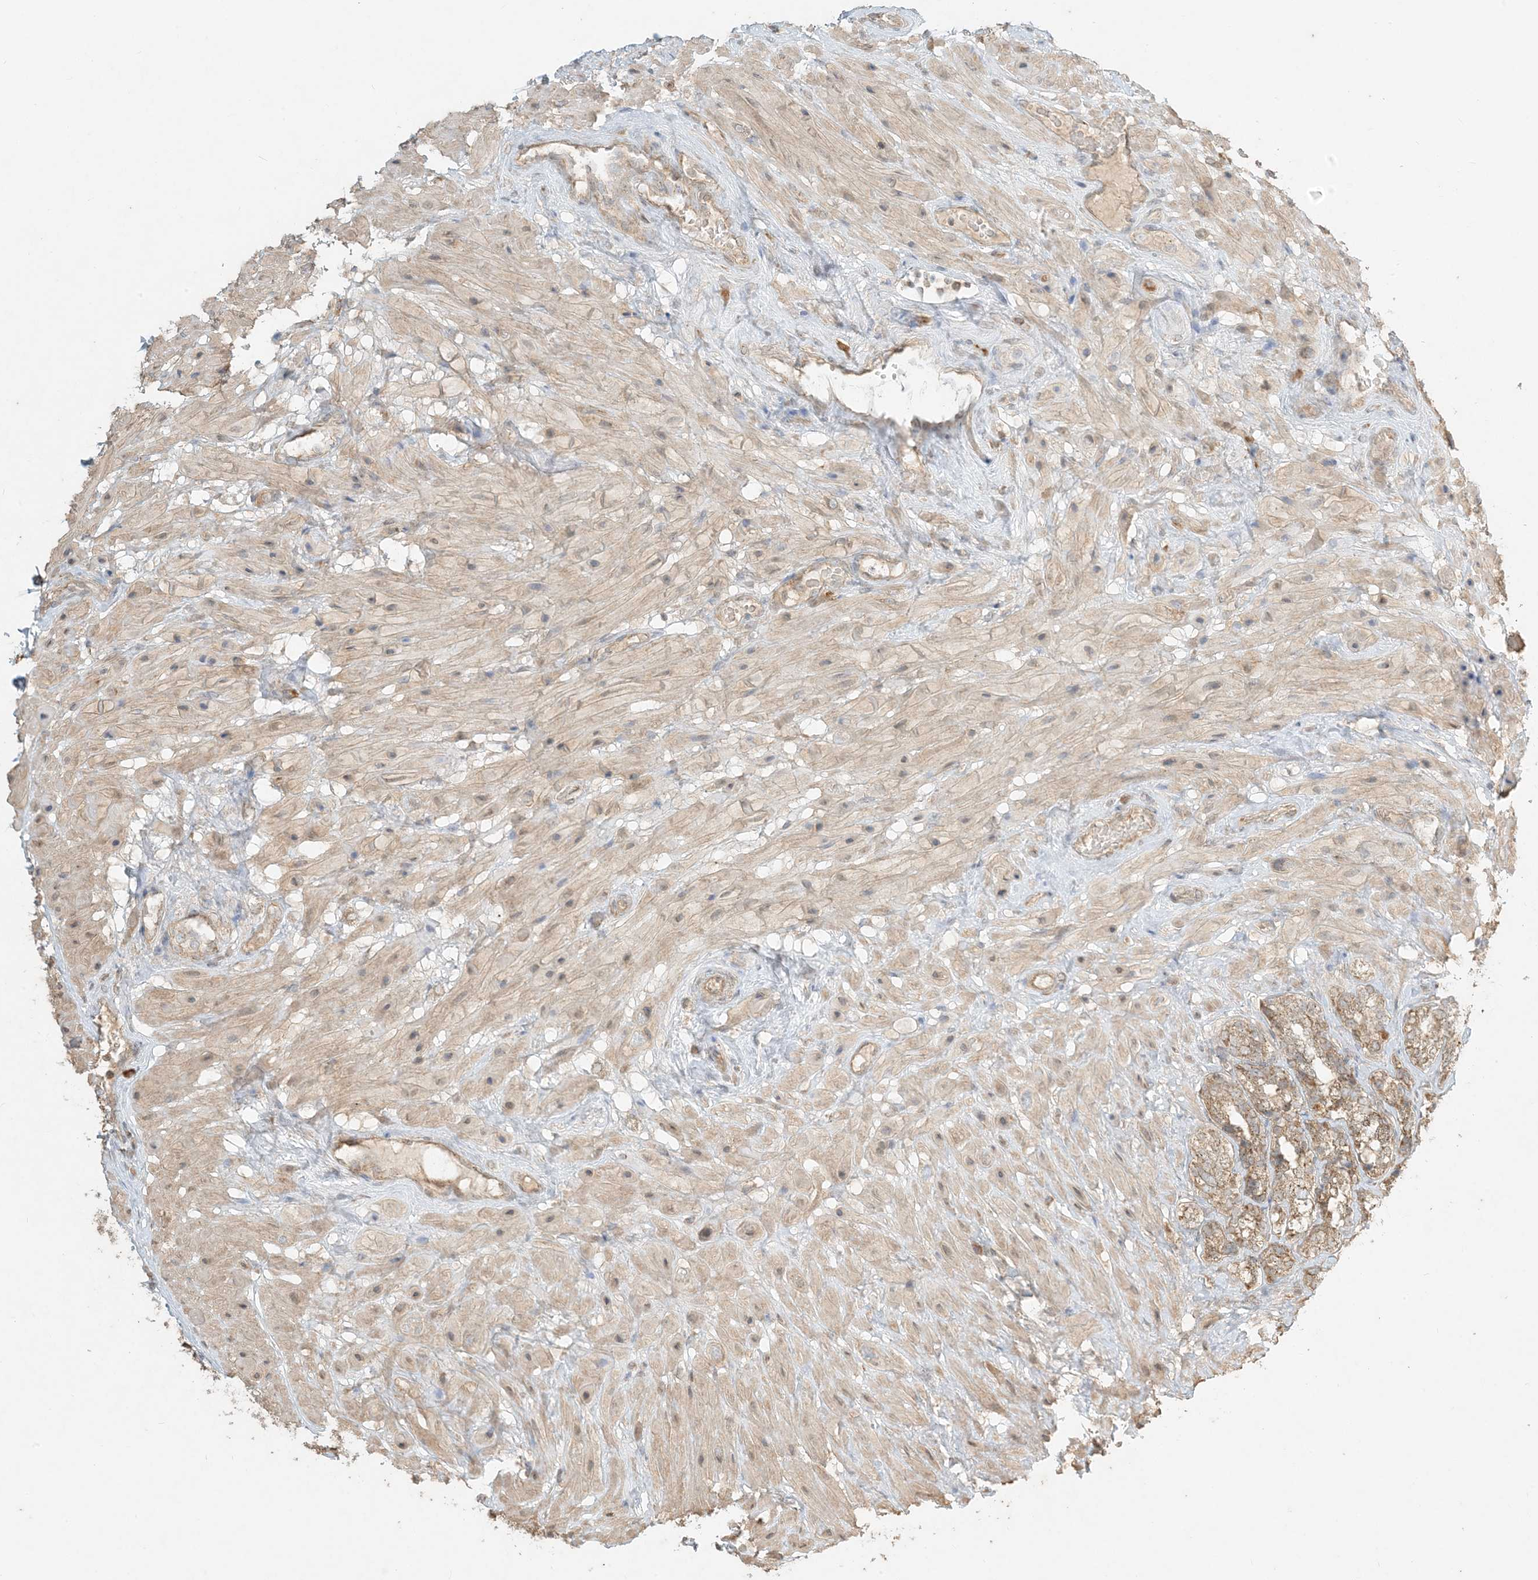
{"staining": {"intensity": "strong", "quantity": ">75%", "location": "cytoplasmic/membranous"}, "tissue": "seminal vesicle", "cell_type": "Glandular cells", "image_type": "normal", "snomed": [{"axis": "morphology", "description": "Normal tissue, NOS"}, {"axis": "topography", "description": "Seminal veicle"}, {"axis": "topography", "description": "Peripheral nerve tissue"}], "caption": "Protein expression analysis of benign human seminal vesicle reveals strong cytoplasmic/membranous positivity in approximately >75% of glandular cells.", "gene": "MCOLN1", "patient": {"sex": "male", "age": 63}}